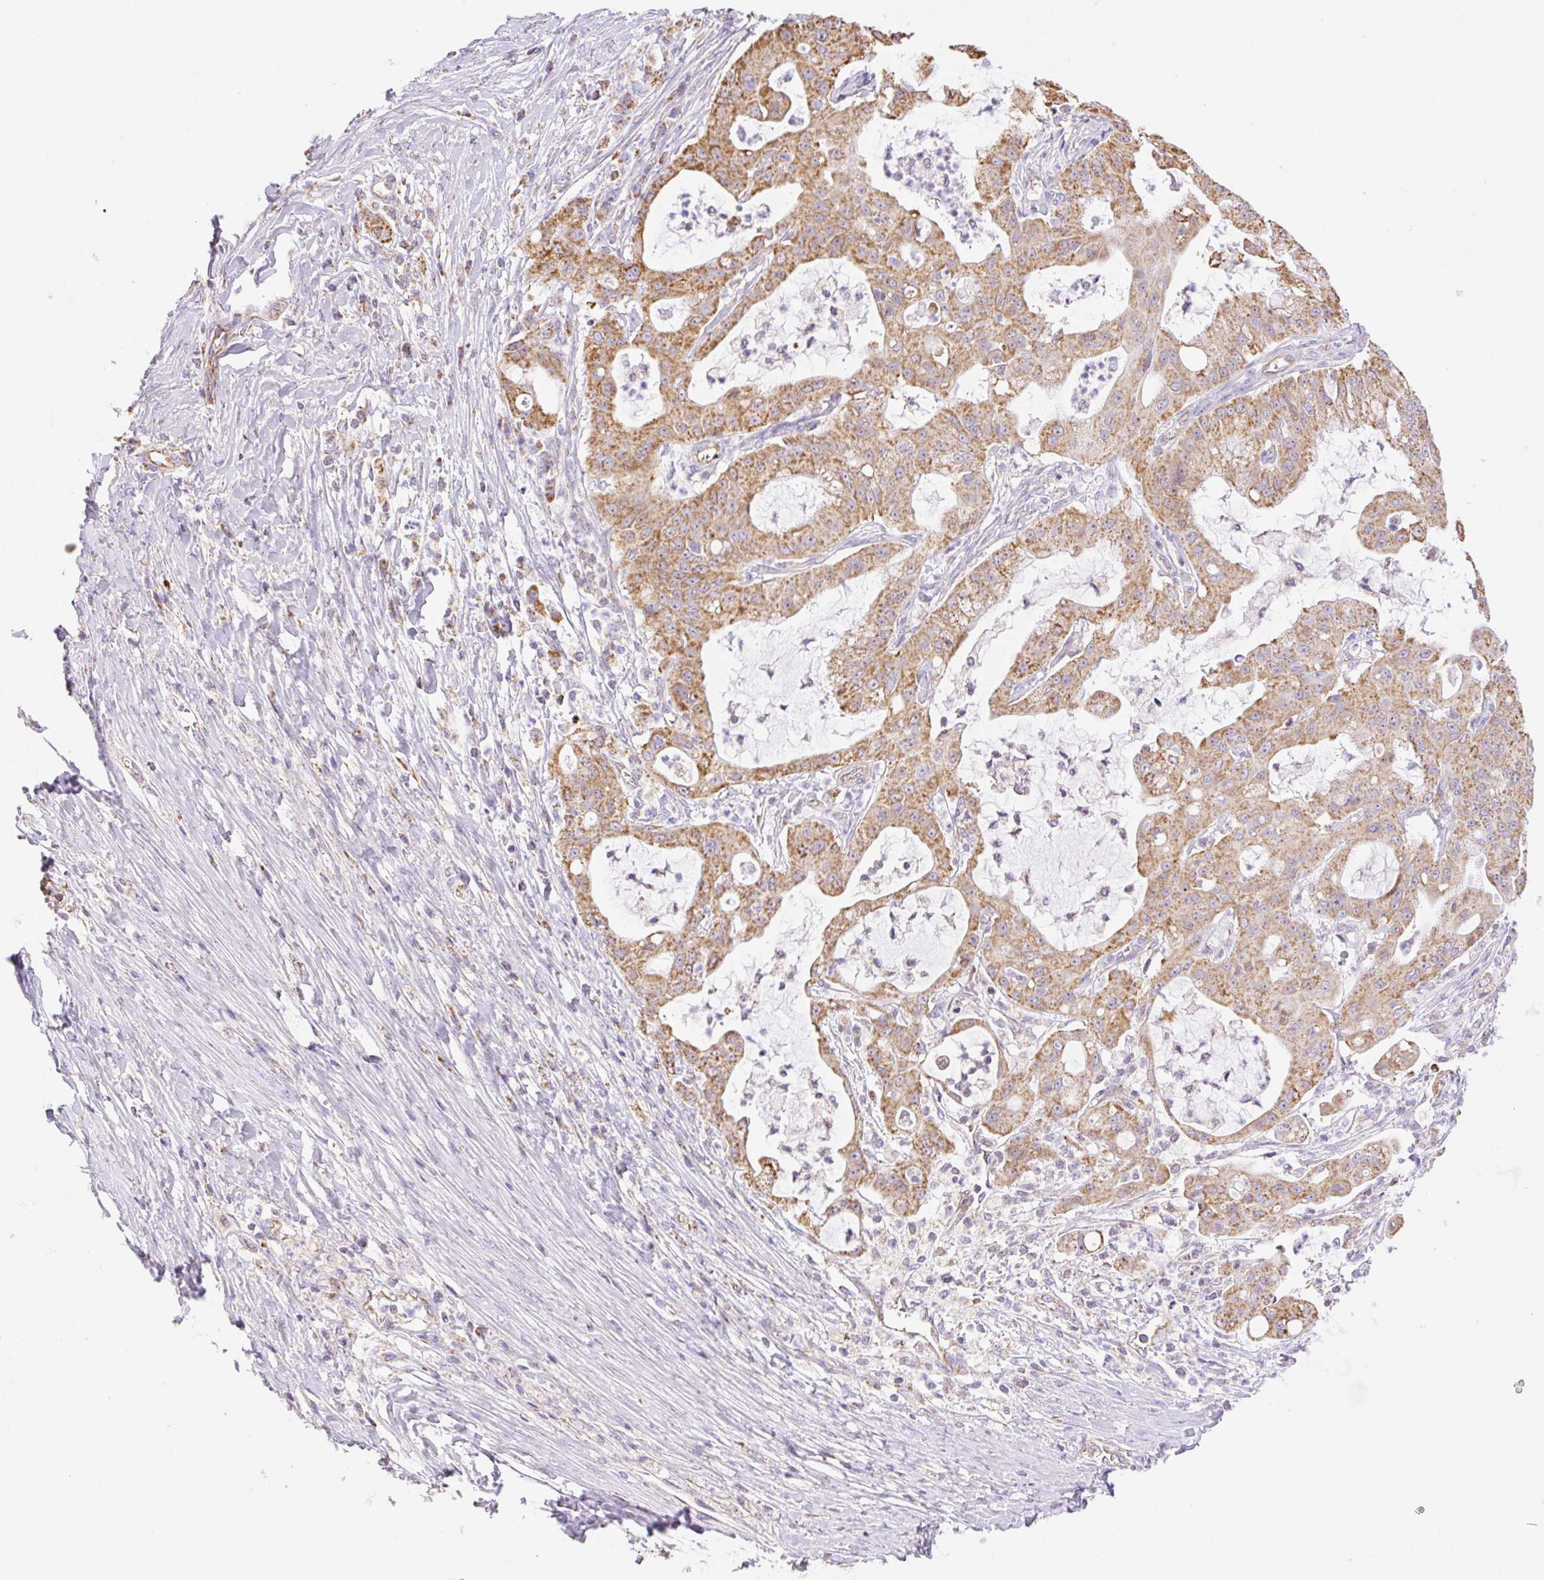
{"staining": {"intensity": "moderate", "quantity": ">75%", "location": "cytoplasmic/membranous"}, "tissue": "ovarian cancer", "cell_type": "Tumor cells", "image_type": "cancer", "snomed": [{"axis": "morphology", "description": "Cystadenocarcinoma, mucinous, NOS"}, {"axis": "topography", "description": "Ovary"}], "caption": "Tumor cells show moderate cytoplasmic/membranous staining in approximately >75% of cells in ovarian mucinous cystadenocarcinoma. The staining was performed using DAB to visualize the protein expression in brown, while the nuclei were stained in blue with hematoxylin (Magnification: 20x).", "gene": "ESAM", "patient": {"sex": "female", "age": 70}}